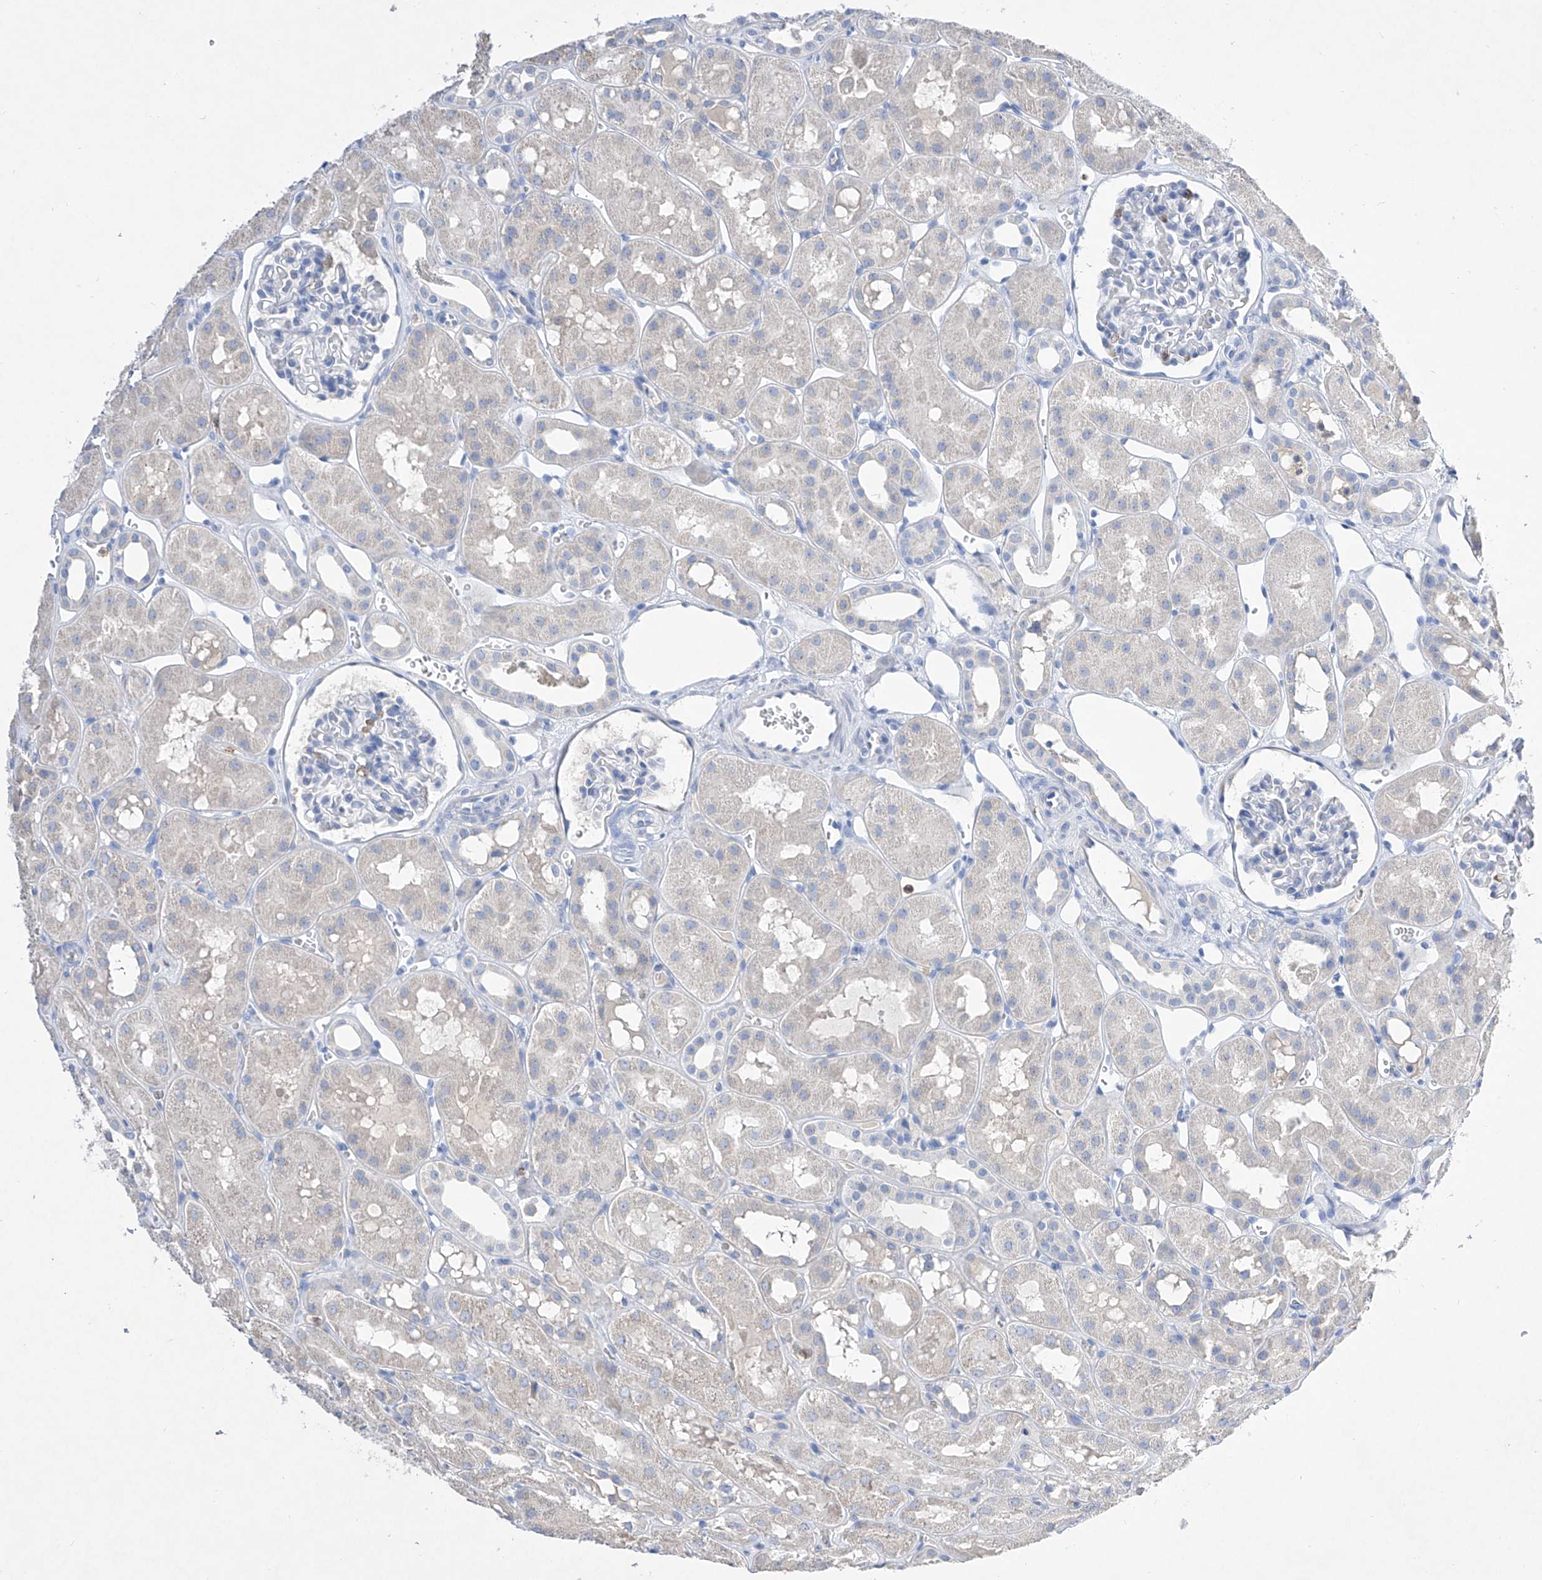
{"staining": {"intensity": "negative", "quantity": "none", "location": "none"}, "tissue": "kidney", "cell_type": "Cells in glomeruli", "image_type": "normal", "snomed": [{"axis": "morphology", "description": "Normal tissue, NOS"}, {"axis": "topography", "description": "Kidney"}], "caption": "Immunohistochemistry (IHC) of benign kidney demonstrates no staining in cells in glomeruli.", "gene": "TM7SF2", "patient": {"sex": "male", "age": 16}}